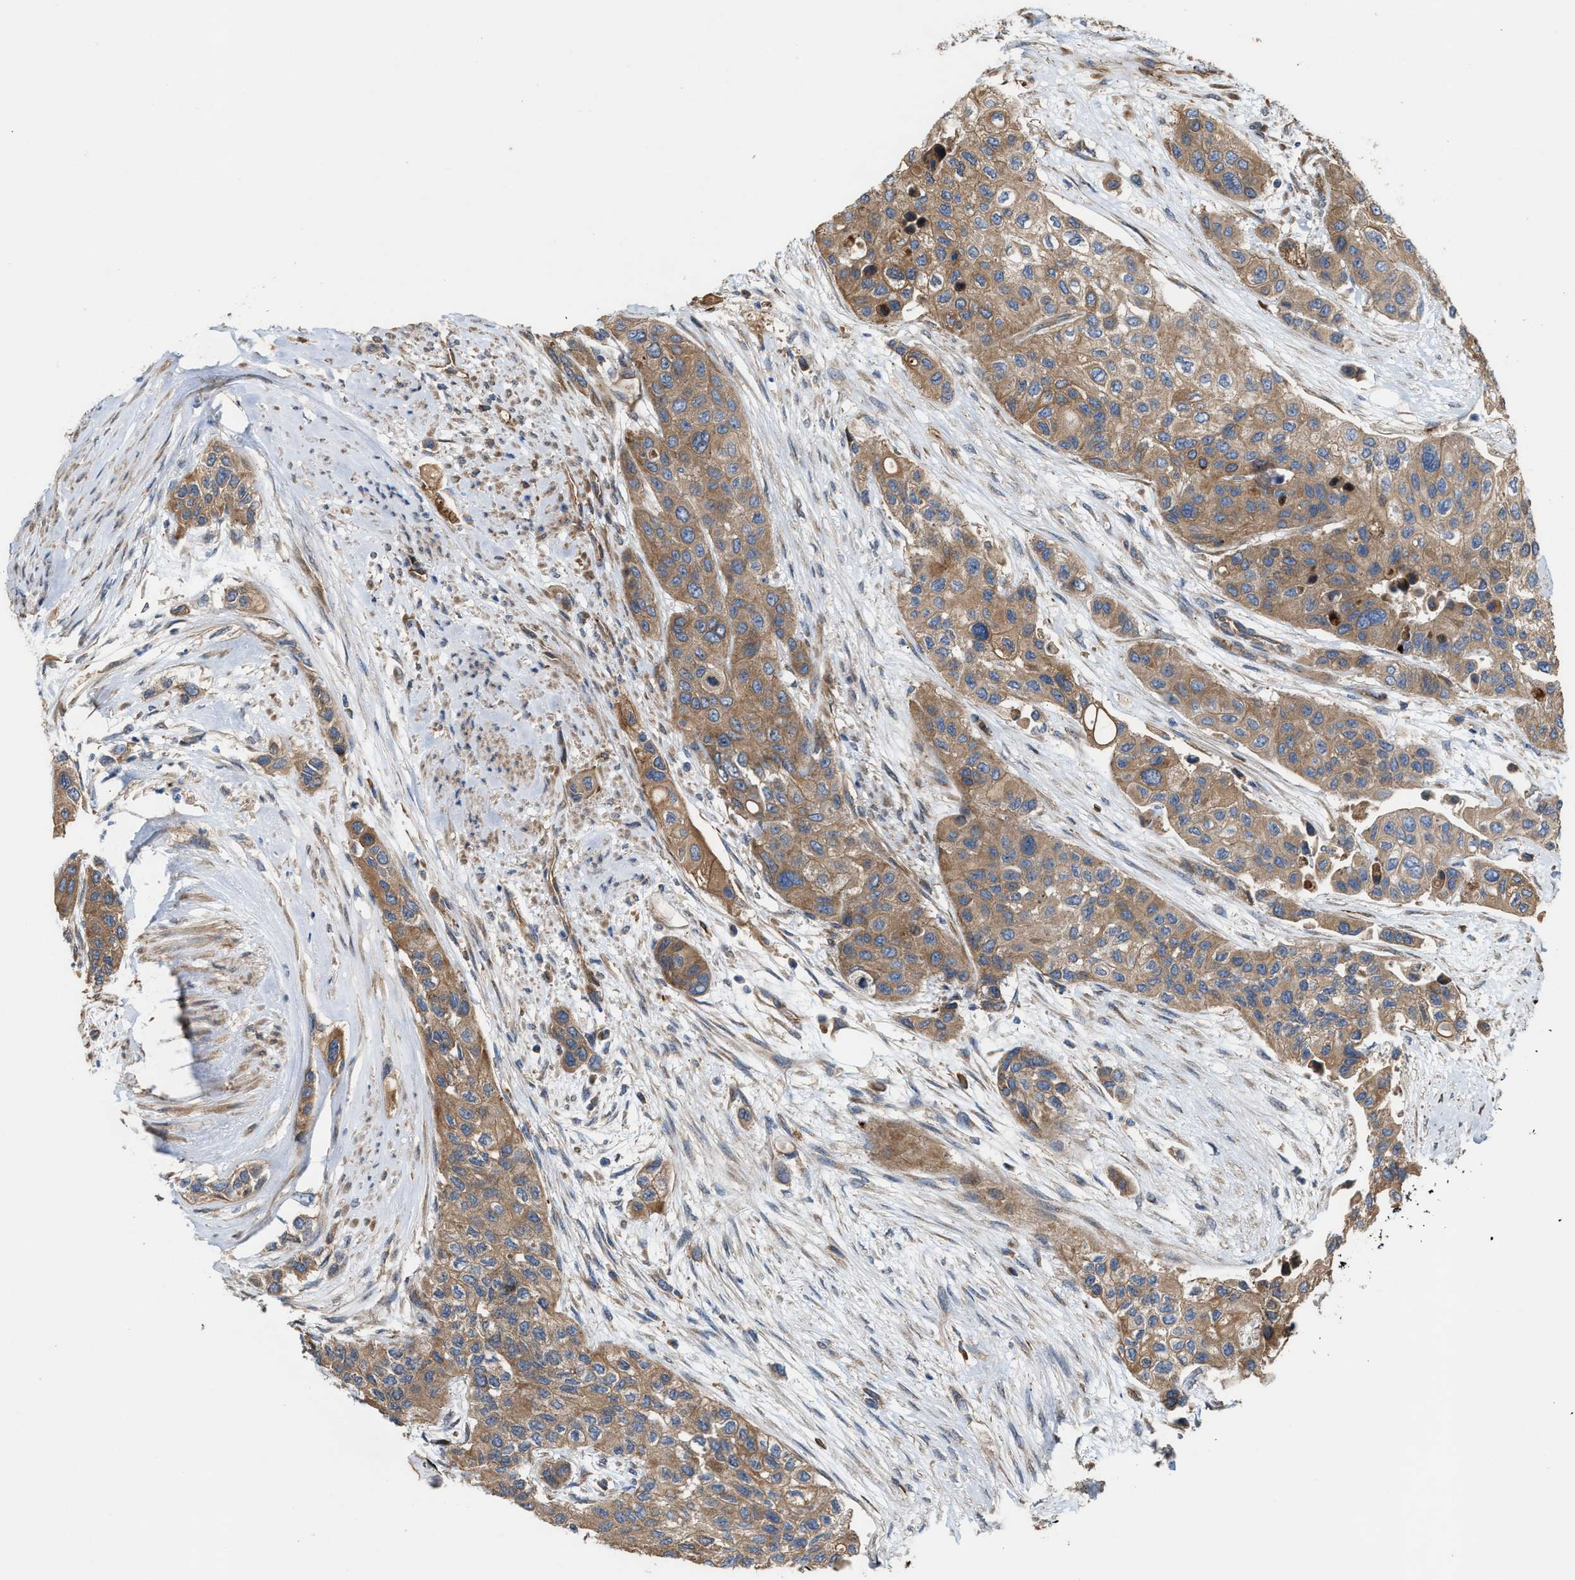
{"staining": {"intensity": "moderate", "quantity": ">75%", "location": "cytoplasmic/membranous"}, "tissue": "urothelial cancer", "cell_type": "Tumor cells", "image_type": "cancer", "snomed": [{"axis": "morphology", "description": "Urothelial carcinoma, High grade"}, {"axis": "topography", "description": "Urinary bladder"}], "caption": "This photomicrograph demonstrates immunohistochemistry (IHC) staining of human urothelial cancer, with medium moderate cytoplasmic/membranous staining in approximately >75% of tumor cells.", "gene": "EPS15L1", "patient": {"sex": "female", "age": 56}}